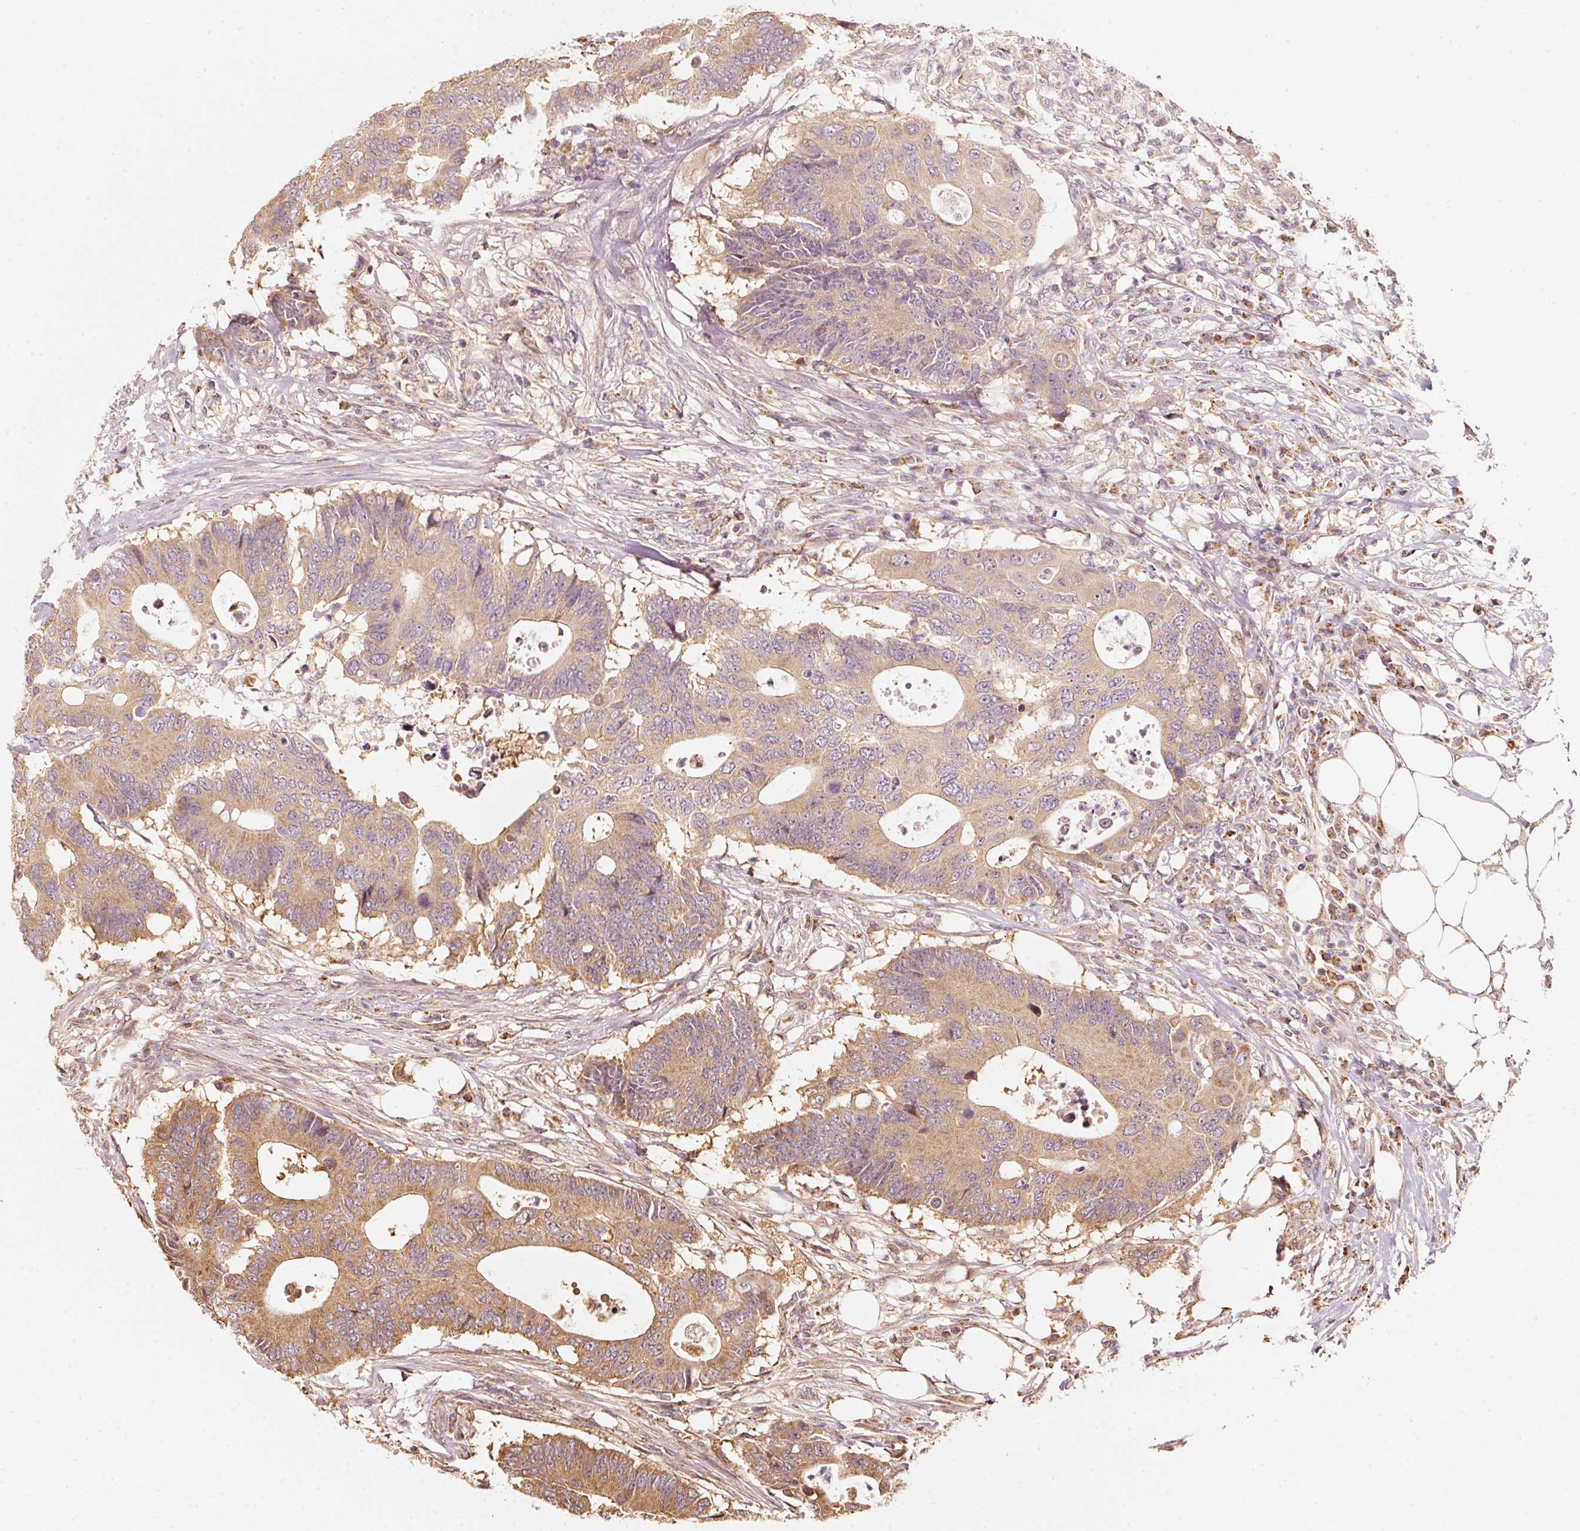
{"staining": {"intensity": "moderate", "quantity": ">75%", "location": "cytoplasmic/membranous"}, "tissue": "colorectal cancer", "cell_type": "Tumor cells", "image_type": "cancer", "snomed": [{"axis": "morphology", "description": "Adenocarcinoma, NOS"}, {"axis": "topography", "description": "Colon"}], "caption": "Immunohistochemistry (DAB) staining of human adenocarcinoma (colorectal) reveals moderate cytoplasmic/membranous protein expression in about >75% of tumor cells.", "gene": "RAB35", "patient": {"sex": "male", "age": 71}}